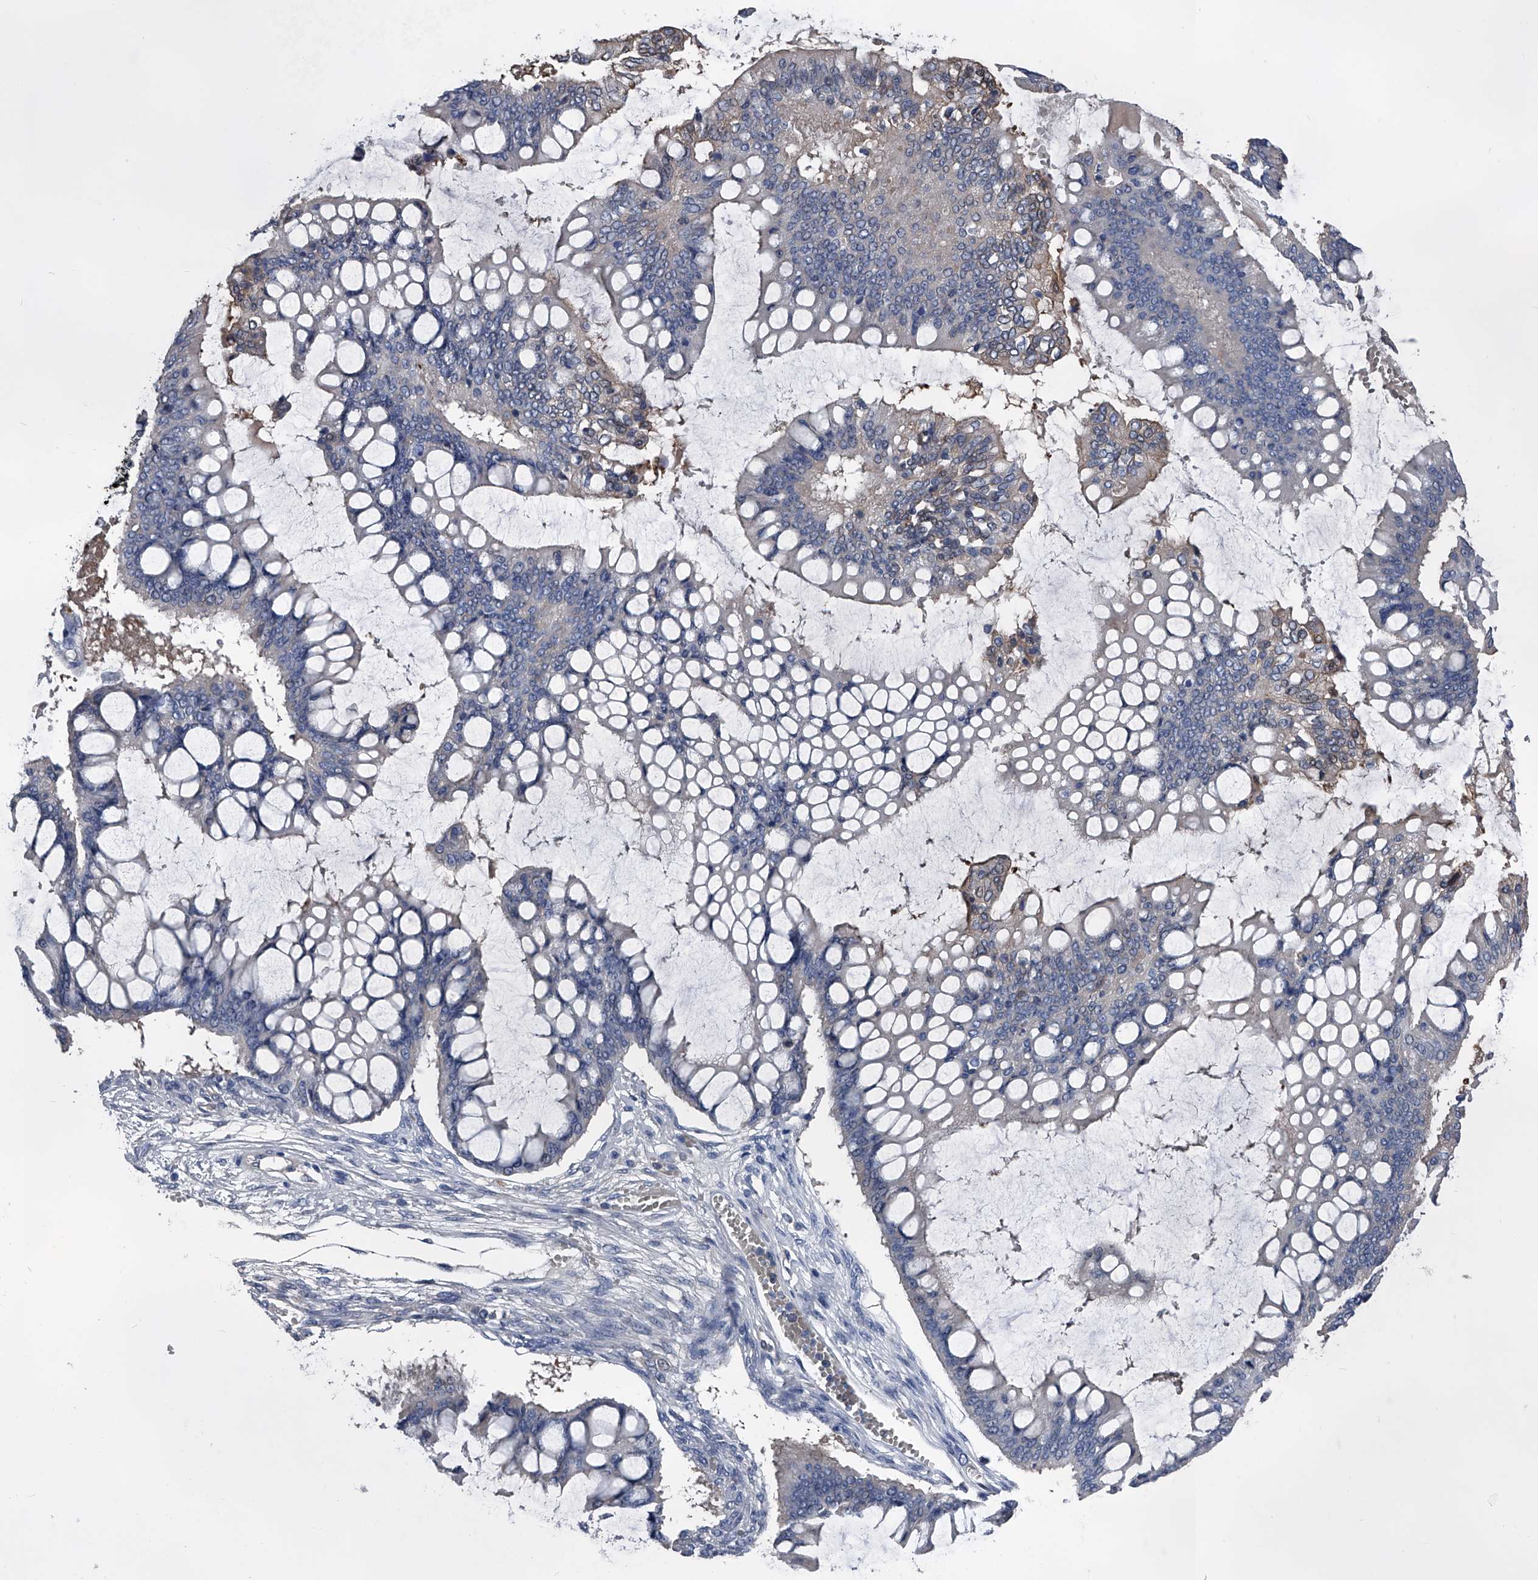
{"staining": {"intensity": "negative", "quantity": "none", "location": "none"}, "tissue": "ovarian cancer", "cell_type": "Tumor cells", "image_type": "cancer", "snomed": [{"axis": "morphology", "description": "Cystadenocarcinoma, mucinous, NOS"}, {"axis": "topography", "description": "Ovary"}], "caption": "Immunohistochemistry (IHC) image of human mucinous cystadenocarcinoma (ovarian) stained for a protein (brown), which exhibits no expression in tumor cells.", "gene": "KIF13A", "patient": {"sex": "female", "age": 73}}